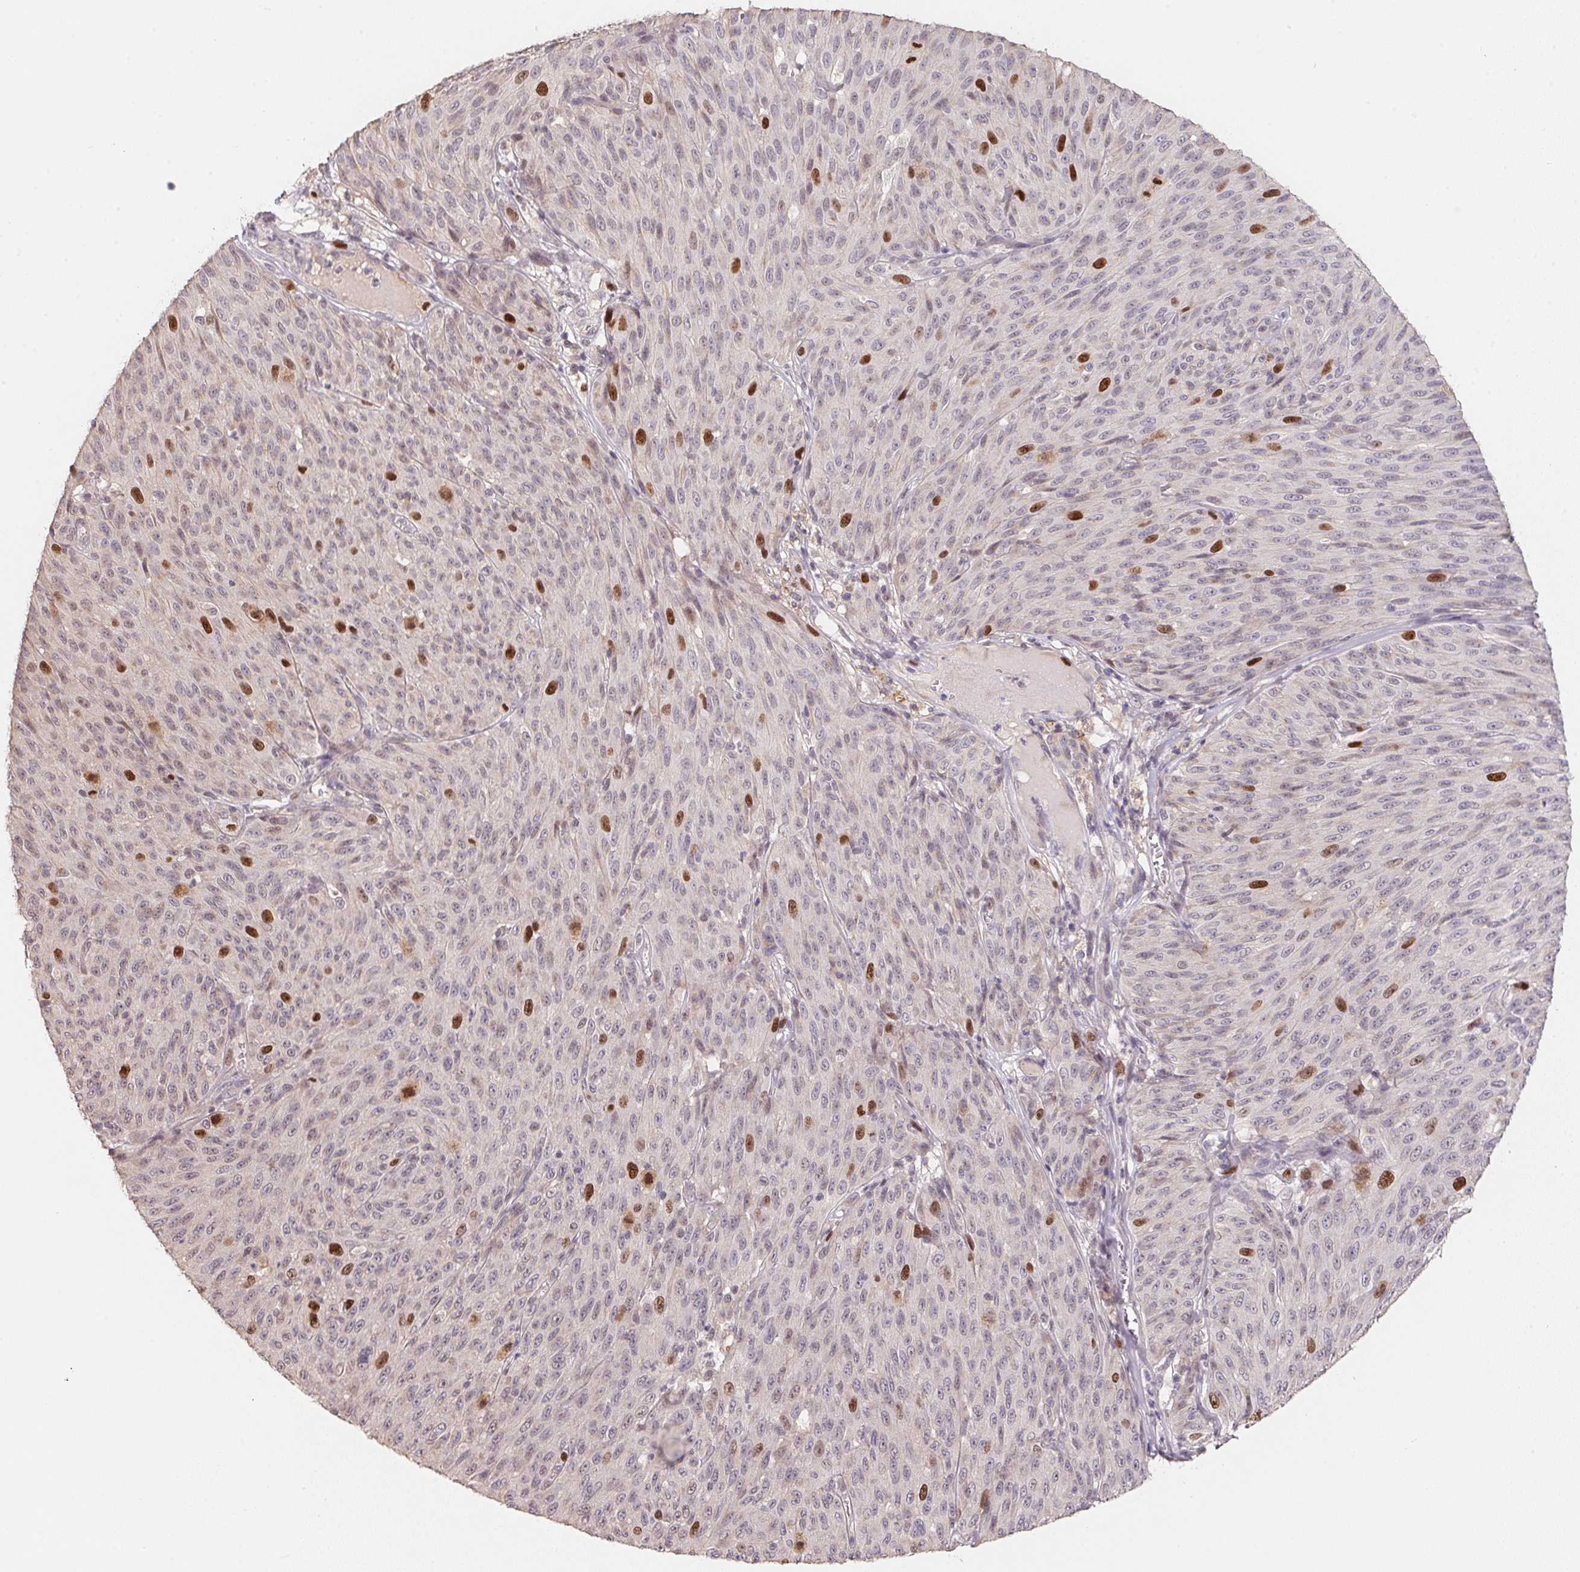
{"staining": {"intensity": "strong", "quantity": "<25%", "location": "nuclear"}, "tissue": "melanoma", "cell_type": "Tumor cells", "image_type": "cancer", "snomed": [{"axis": "morphology", "description": "Malignant melanoma, NOS"}, {"axis": "topography", "description": "Skin"}], "caption": "Immunohistochemical staining of human melanoma shows strong nuclear protein expression in about <25% of tumor cells.", "gene": "KIFC1", "patient": {"sex": "male", "age": 85}}